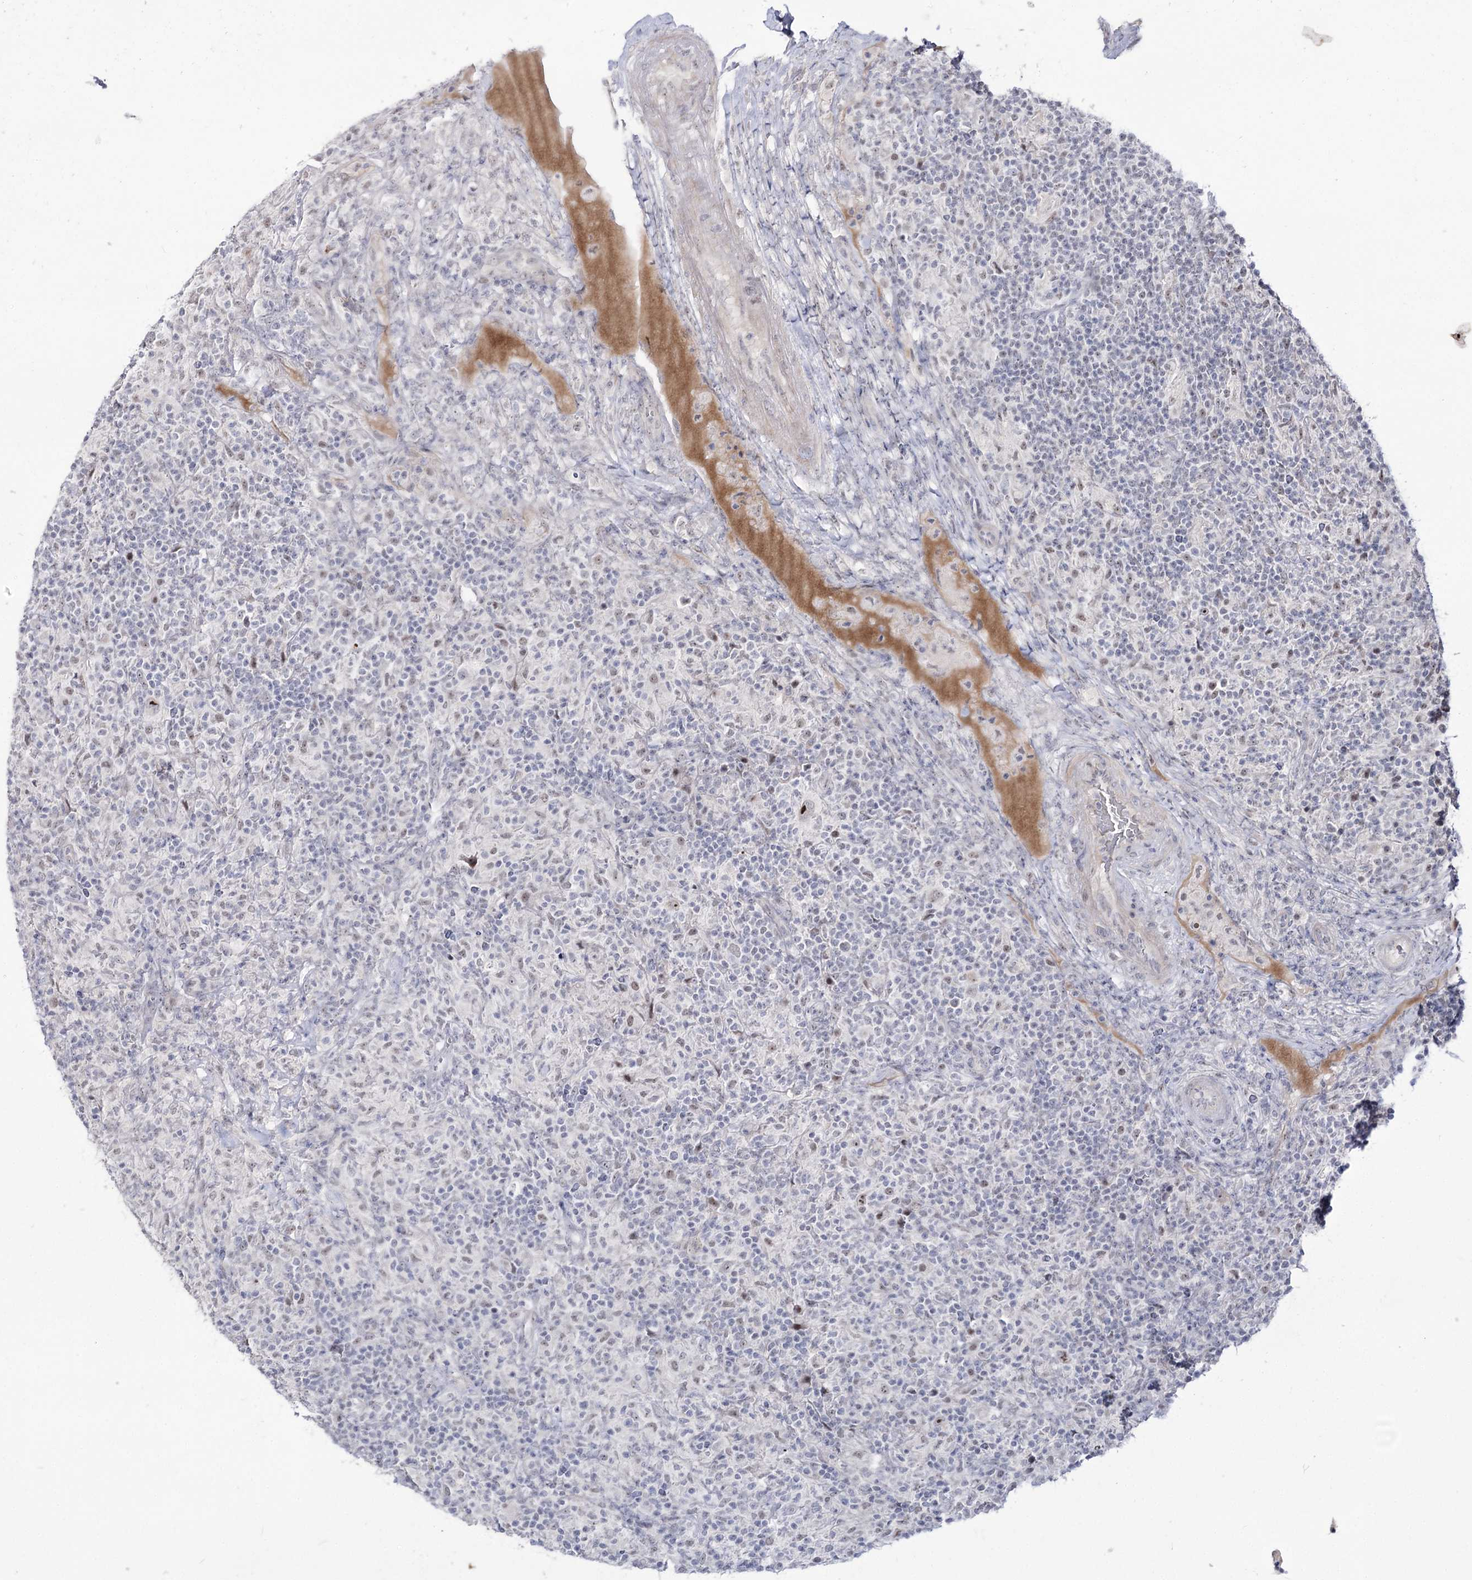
{"staining": {"intensity": "weak", "quantity": "25%-75%", "location": "nuclear"}, "tissue": "lymphoma", "cell_type": "Tumor cells", "image_type": "cancer", "snomed": [{"axis": "morphology", "description": "Hodgkin's disease, NOS"}, {"axis": "topography", "description": "Lymph node"}], "caption": "Protein expression by immunohistochemistry (IHC) exhibits weak nuclear expression in approximately 25%-75% of tumor cells in Hodgkin's disease.", "gene": "RRP9", "patient": {"sex": "male", "age": 70}}